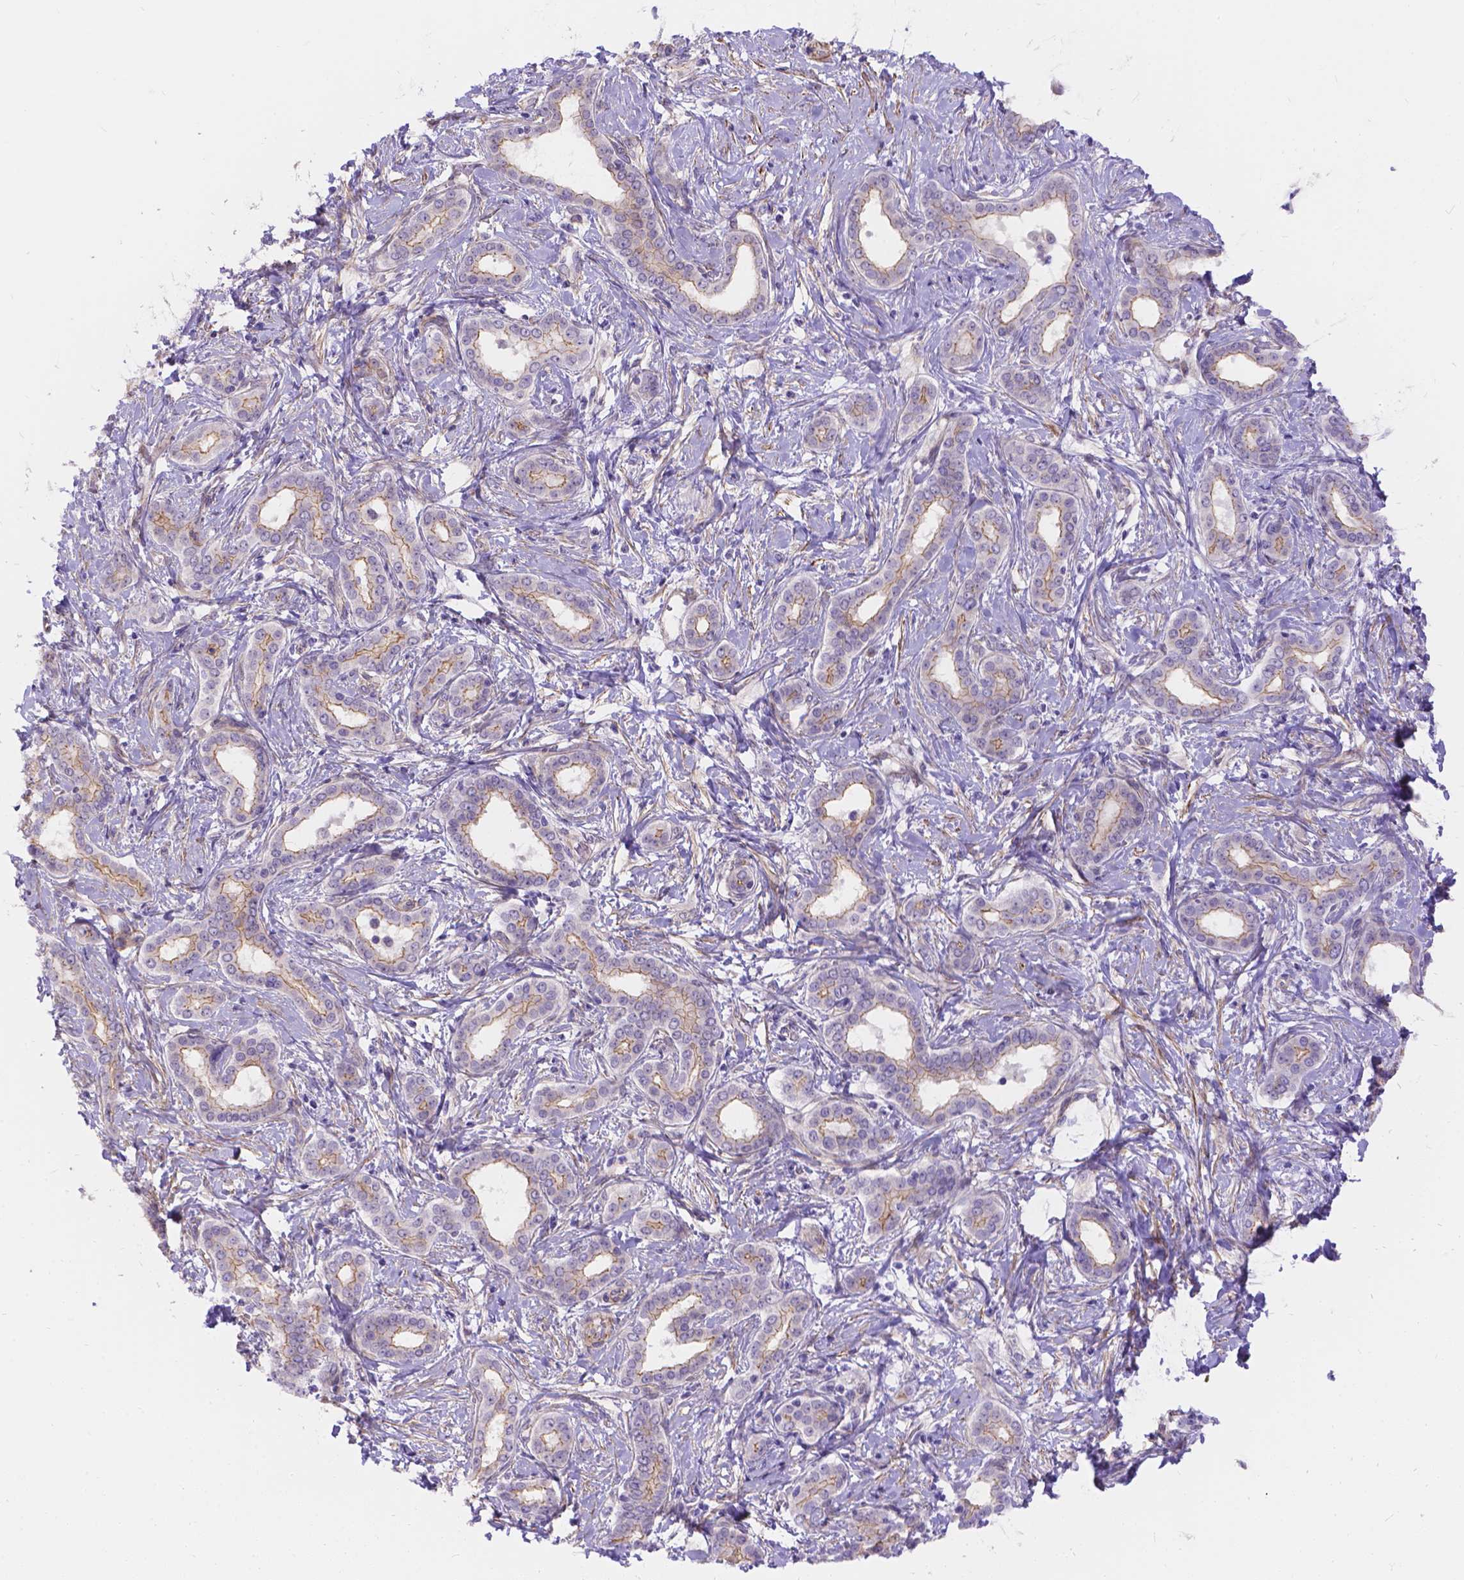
{"staining": {"intensity": "moderate", "quantity": "<25%", "location": "cytoplasmic/membranous"}, "tissue": "liver cancer", "cell_type": "Tumor cells", "image_type": "cancer", "snomed": [{"axis": "morphology", "description": "Cholangiocarcinoma"}, {"axis": "topography", "description": "Liver"}], "caption": "Protein expression analysis of human liver cholangiocarcinoma reveals moderate cytoplasmic/membranous positivity in about <25% of tumor cells.", "gene": "PALS1", "patient": {"sex": "female", "age": 47}}